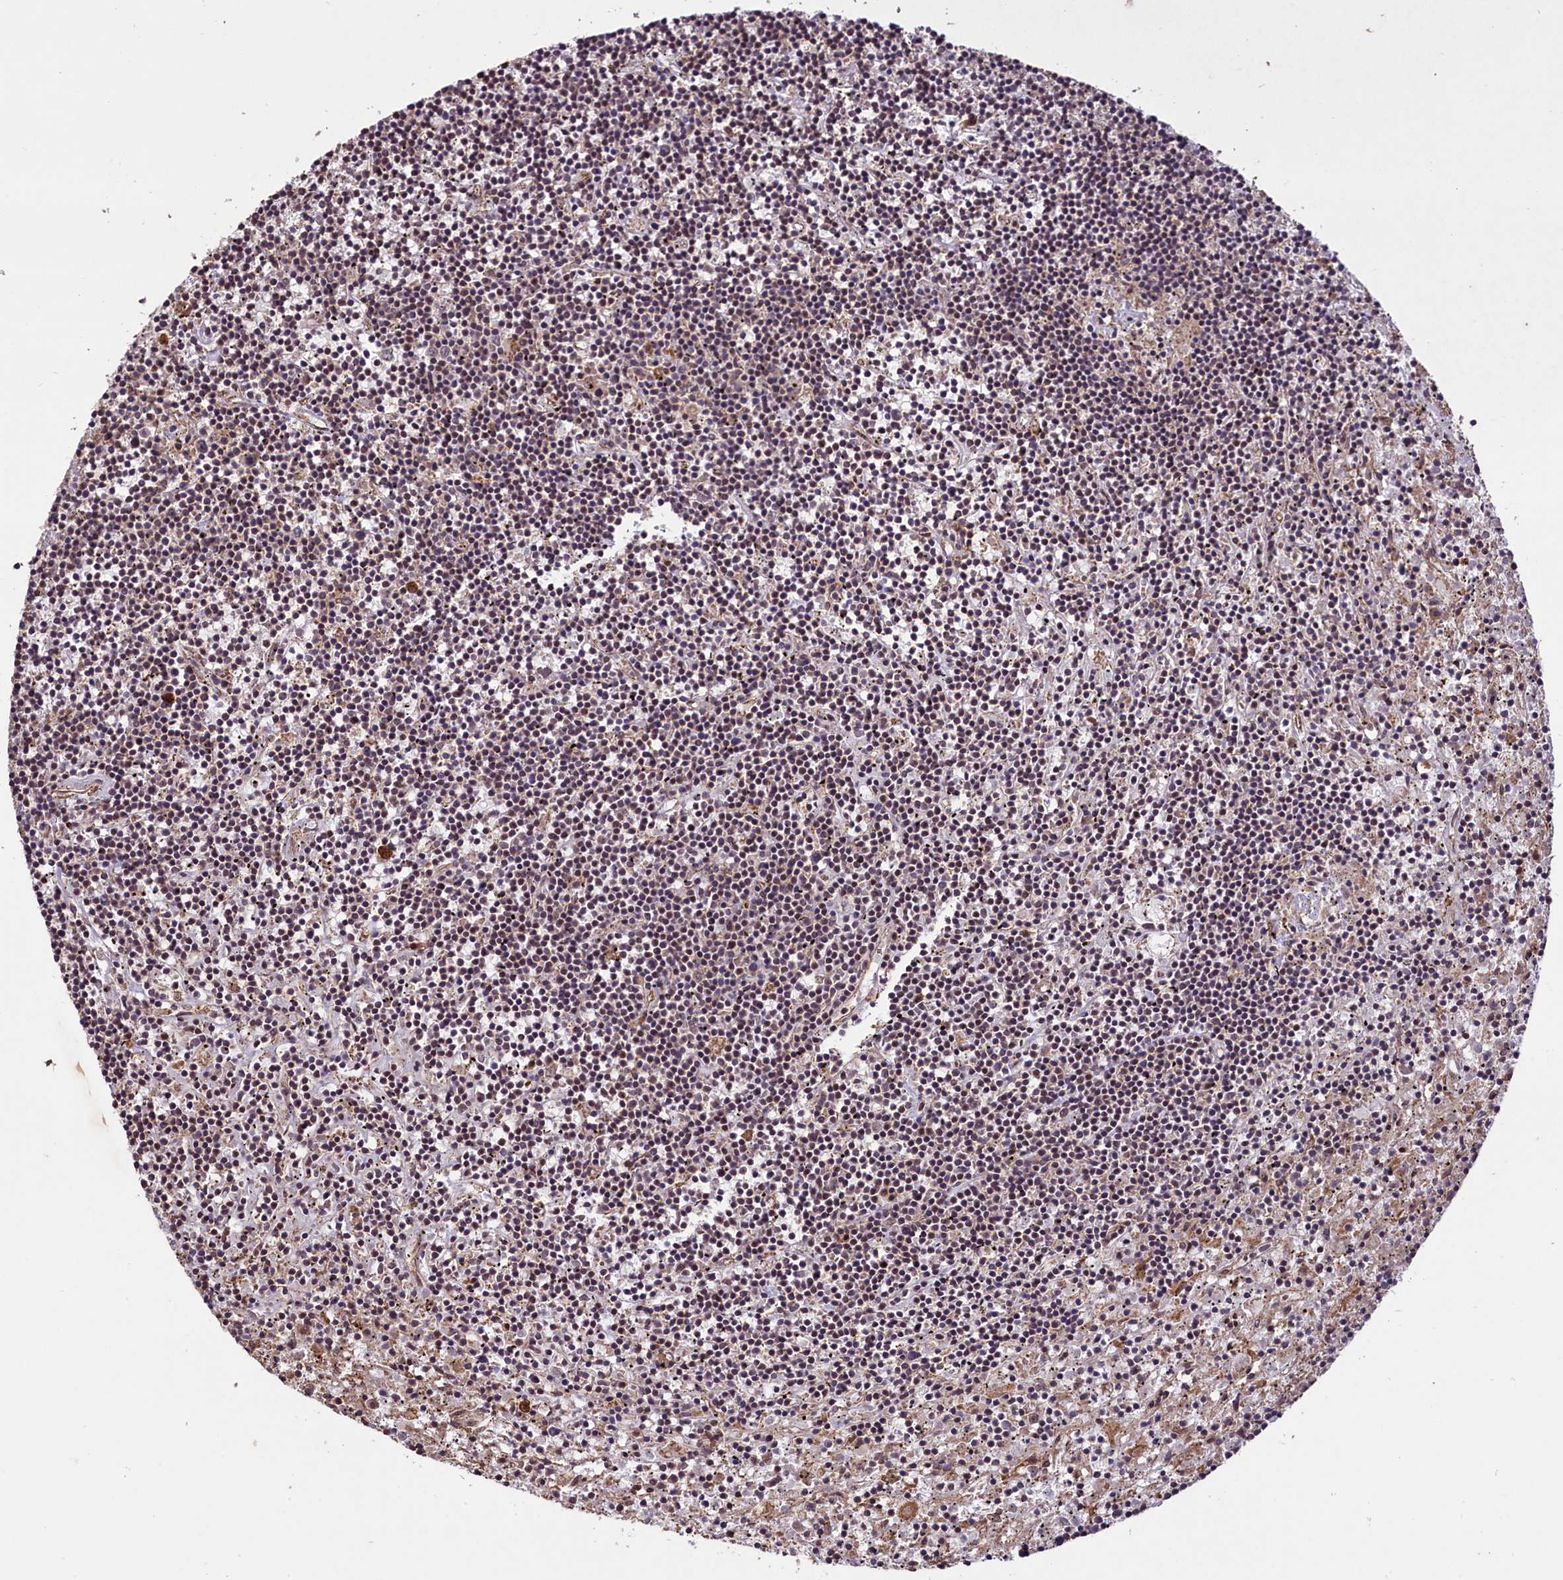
{"staining": {"intensity": "weak", "quantity": "<25%", "location": "cytoplasmic/membranous"}, "tissue": "lymphoma", "cell_type": "Tumor cells", "image_type": "cancer", "snomed": [{"axis": "morphology", "description": "Malignant lymphoma, non-Hodgkin's type, Low grade"}, {"axis": "topography", "description": "Spleen"}], "caption": "A high-resolution micrograph shows immunohistochemistry (IHC) staining of low-grade malignant lymphoma, non-Hodgkin's type, which reveals no significant staining in tumor cells.", "gene": "HDAC5", "patient": {"sex": "male", "age": 76}}